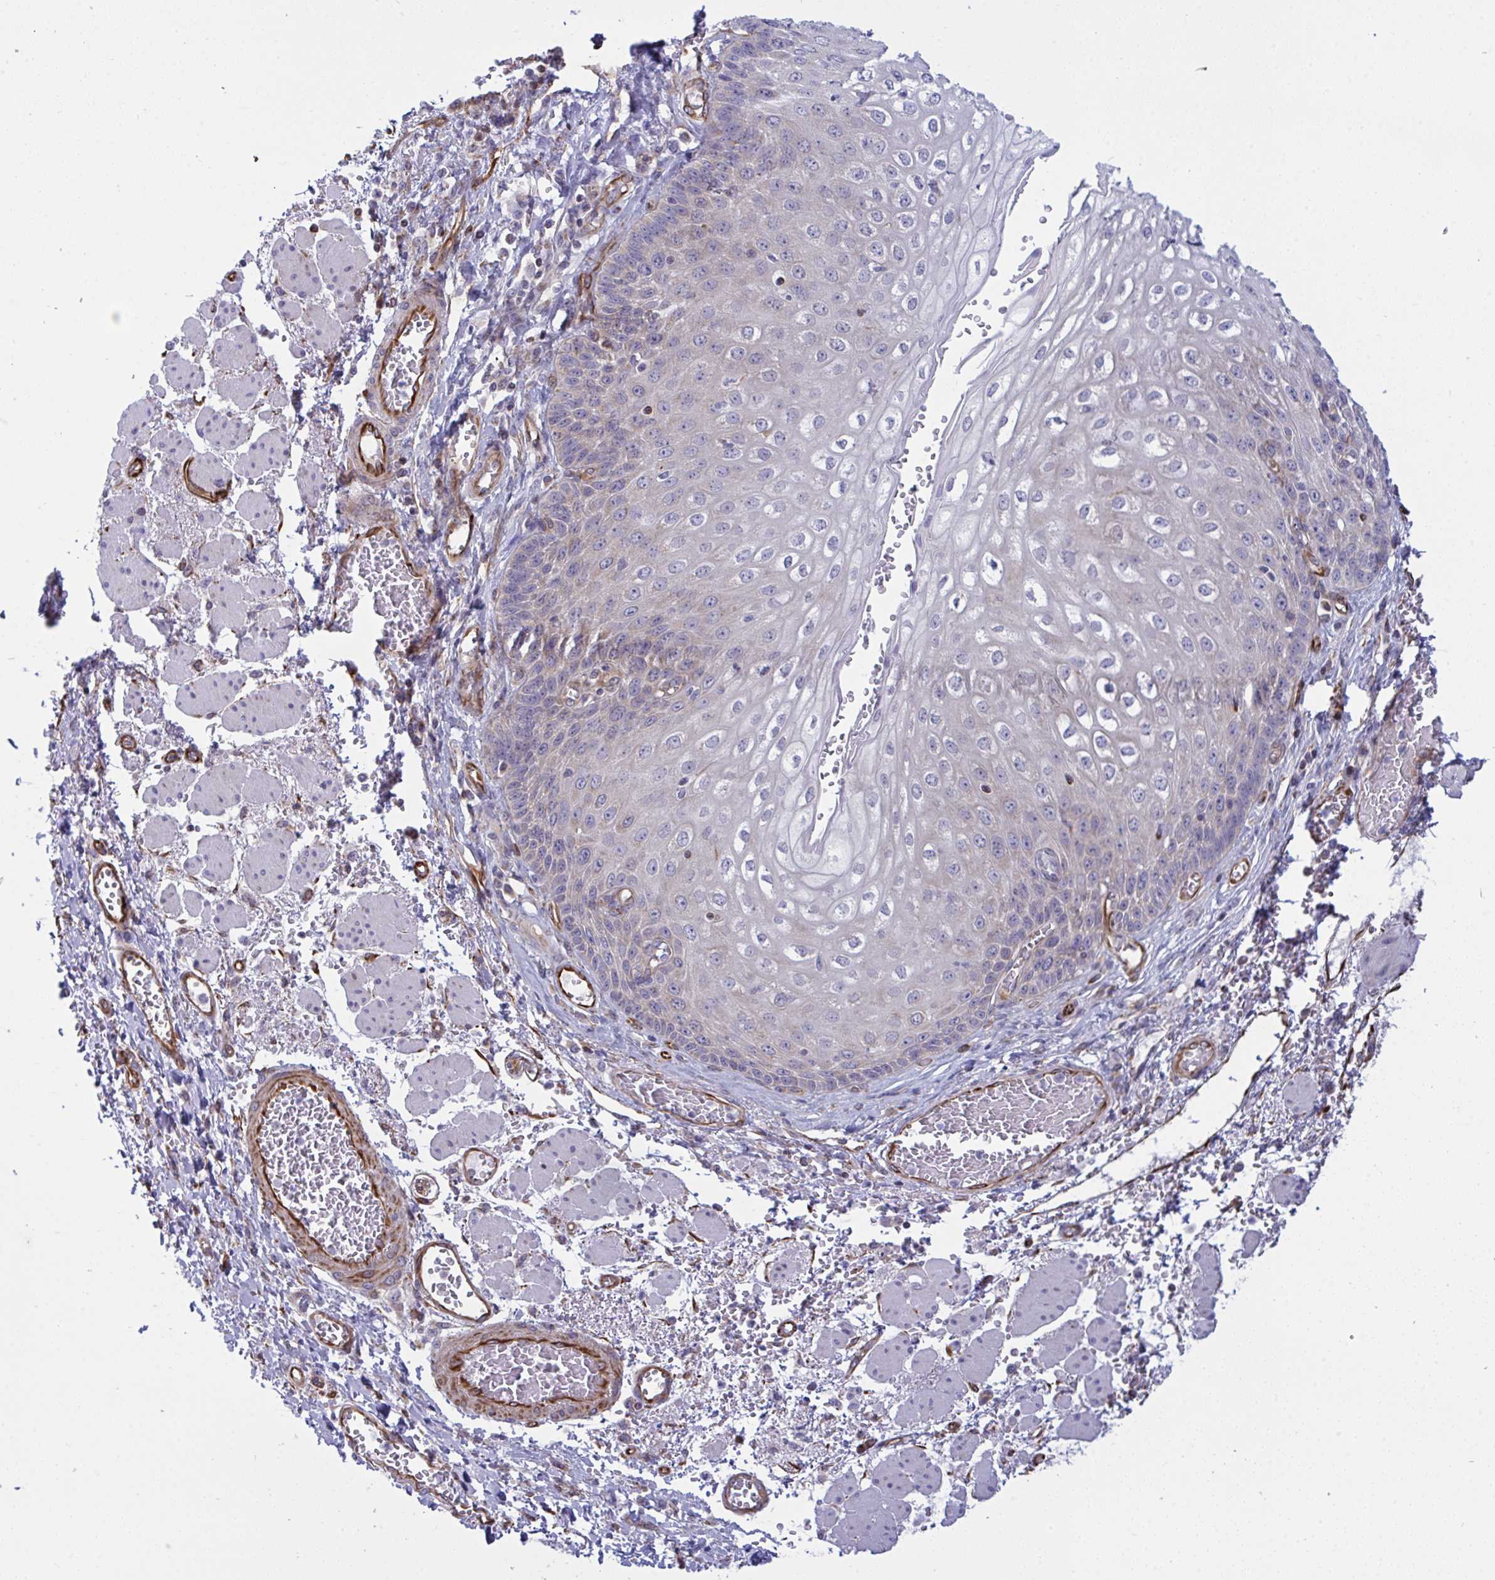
{"staining": {"intensity": "weak", "quantity": "25%-75%", "location": "cytoplasmic/membranous"}, "tissue": "esophagus", "cell_type": "Squamous epithelial cells", "image_type": "normal", "snomed": [{"axis": "morphology", "description": "Normal tissue, NOS"}, {"axis": "morphology", "description": "Adenocarcinoma, NOS"}, {"axis": "topography", "description": "Esophagus"}], "caption": "Immunohistochemistry of unremarkable esophagus displays low levels of weak cytoplasmic/membranous staining in approximately 25%-75% of squamous epithelial cells. (DAB IHC with brightfield microscopy, high magnification).", "gene": "DCBLD1", "patient": {"sex": "male", "age": 81}}